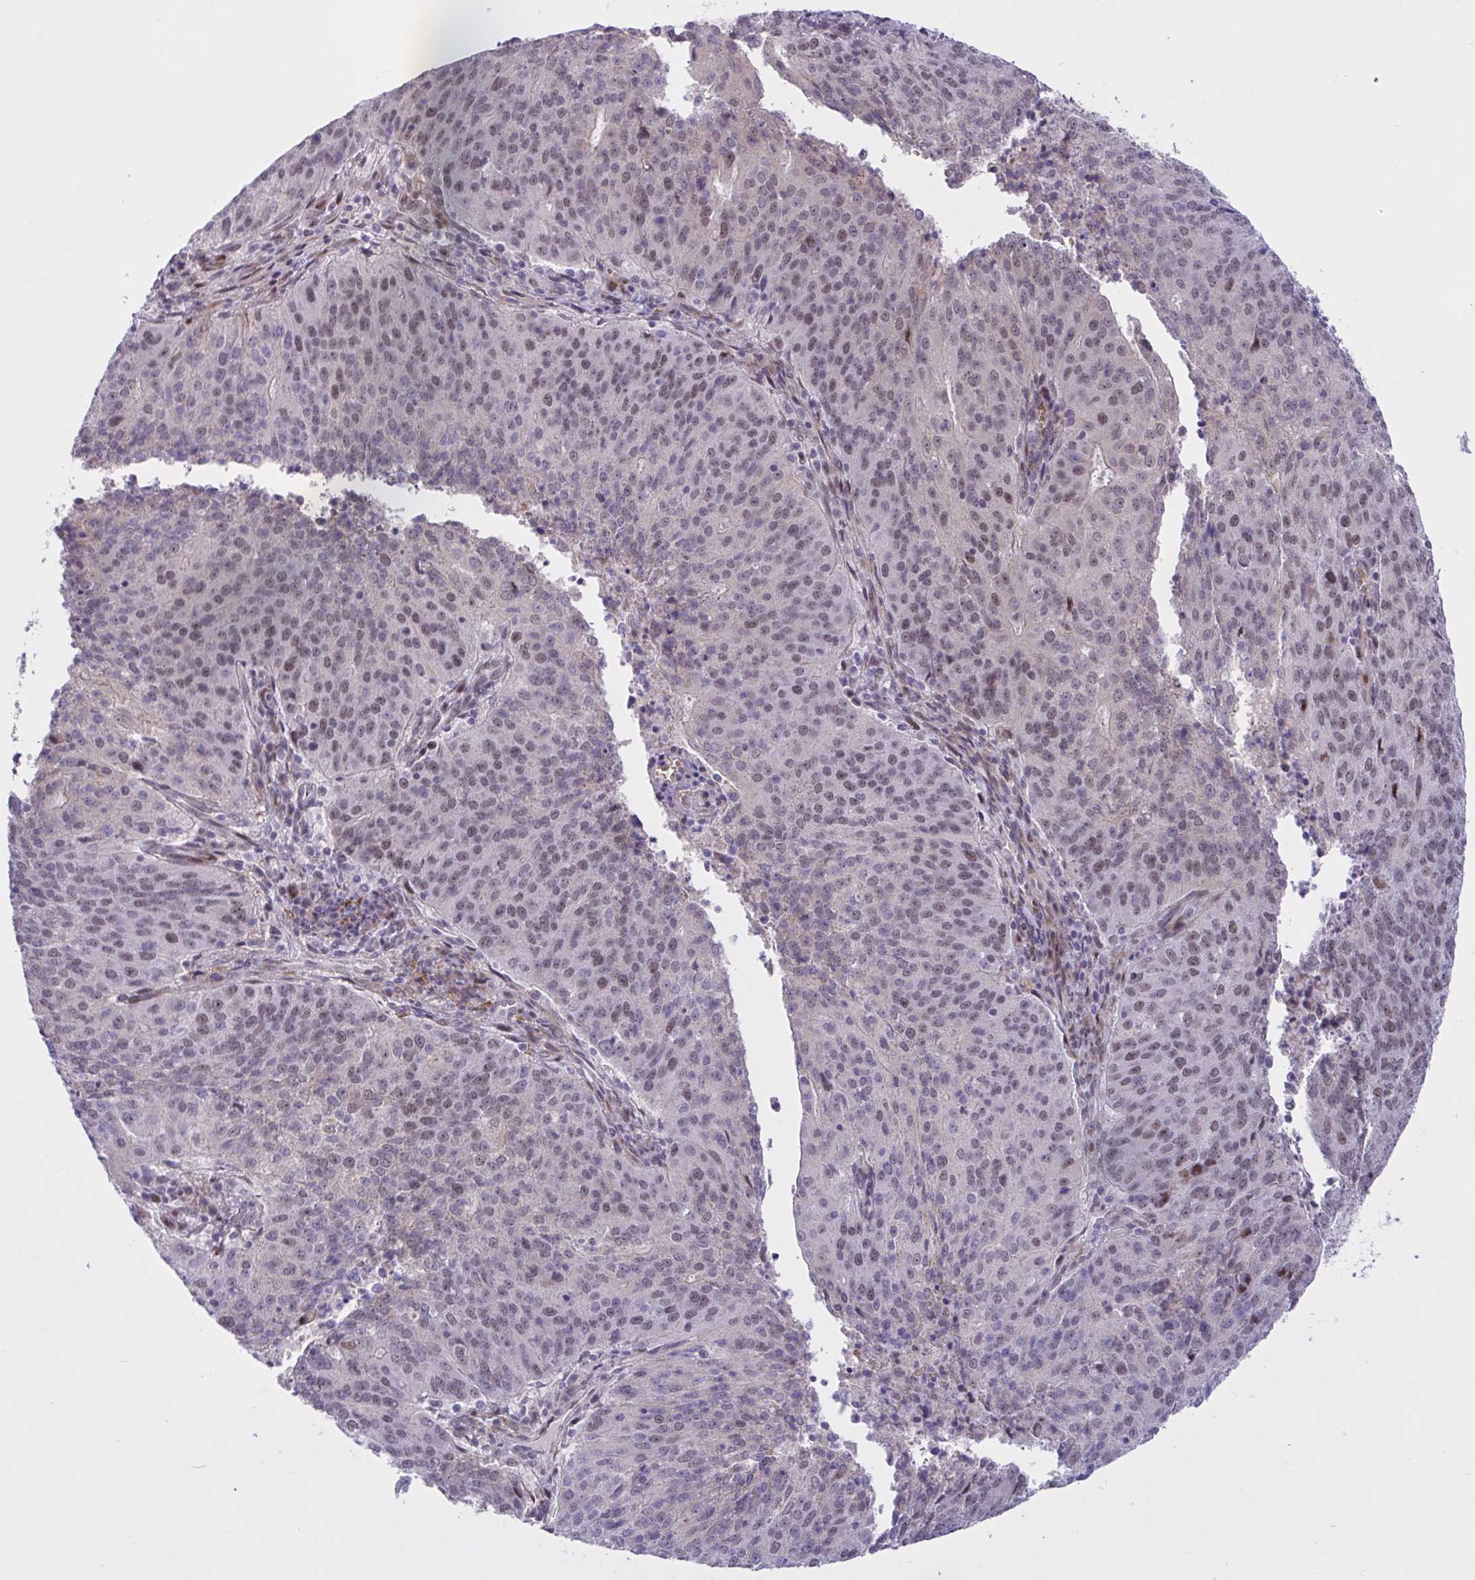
{"staining": {"intensity": "moderate", "quantity": "25%-75%", "location": "nuclear"}, "tissue": "endometrial cancer", "cell_type": "Tumor cells", "image_type": "cancer", "snomed": [{"axis": "morphology", "description": "Adenocarcinoma, NOS"}, {"axis": "topography", "description": "Endometrium"}], "caption": "High-power microscopy captured an IHC image of adenocarcinoma (endometrial), revealing moderate nuclear staining in approximately 25%-75% of tumor cells.", "gene": "RBL1", "patient": {"sex": "female", "age": 82}}